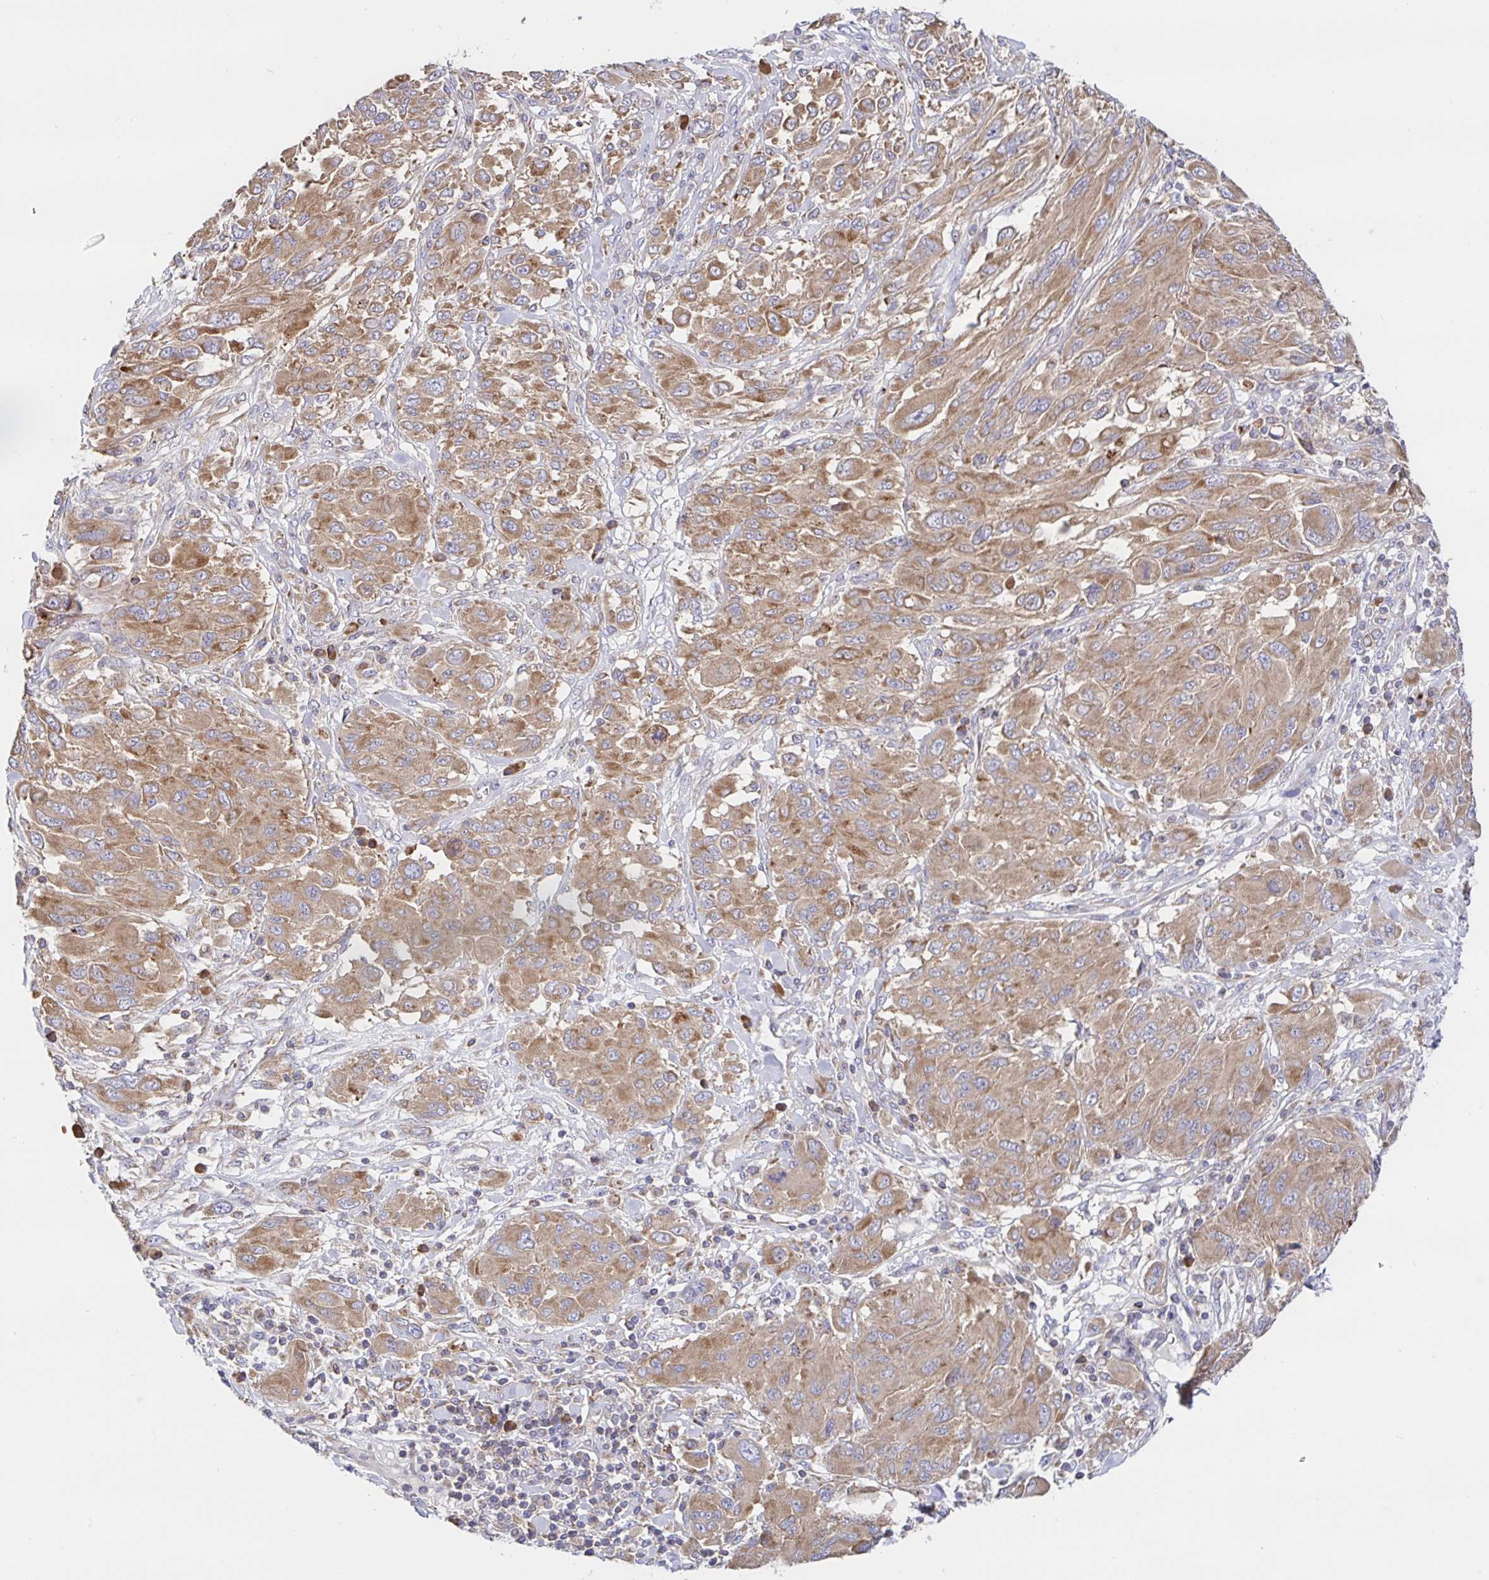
{"staining": {"intensity": "moderate", "quantity": ">75%", "location": "cytoplasmic/membranous"}, "tissue": "melanoma", "cell_type": "Tumor cells", "image_type": "cancer", "snomed": [{"axis": "morphology", "description": "Malignant melanoma, NOS"}, {"axis": "topography", "description": "Skin"}], "caption": "An IHC histopathology image of tumor tissue is shown. Protein staining in brown highlights moderate cytoplasmic/membranous positivity in malignant melanoma within tumor cells.", "gene": "PRDX3", "patient": {"sex": "female", "age": 91}}